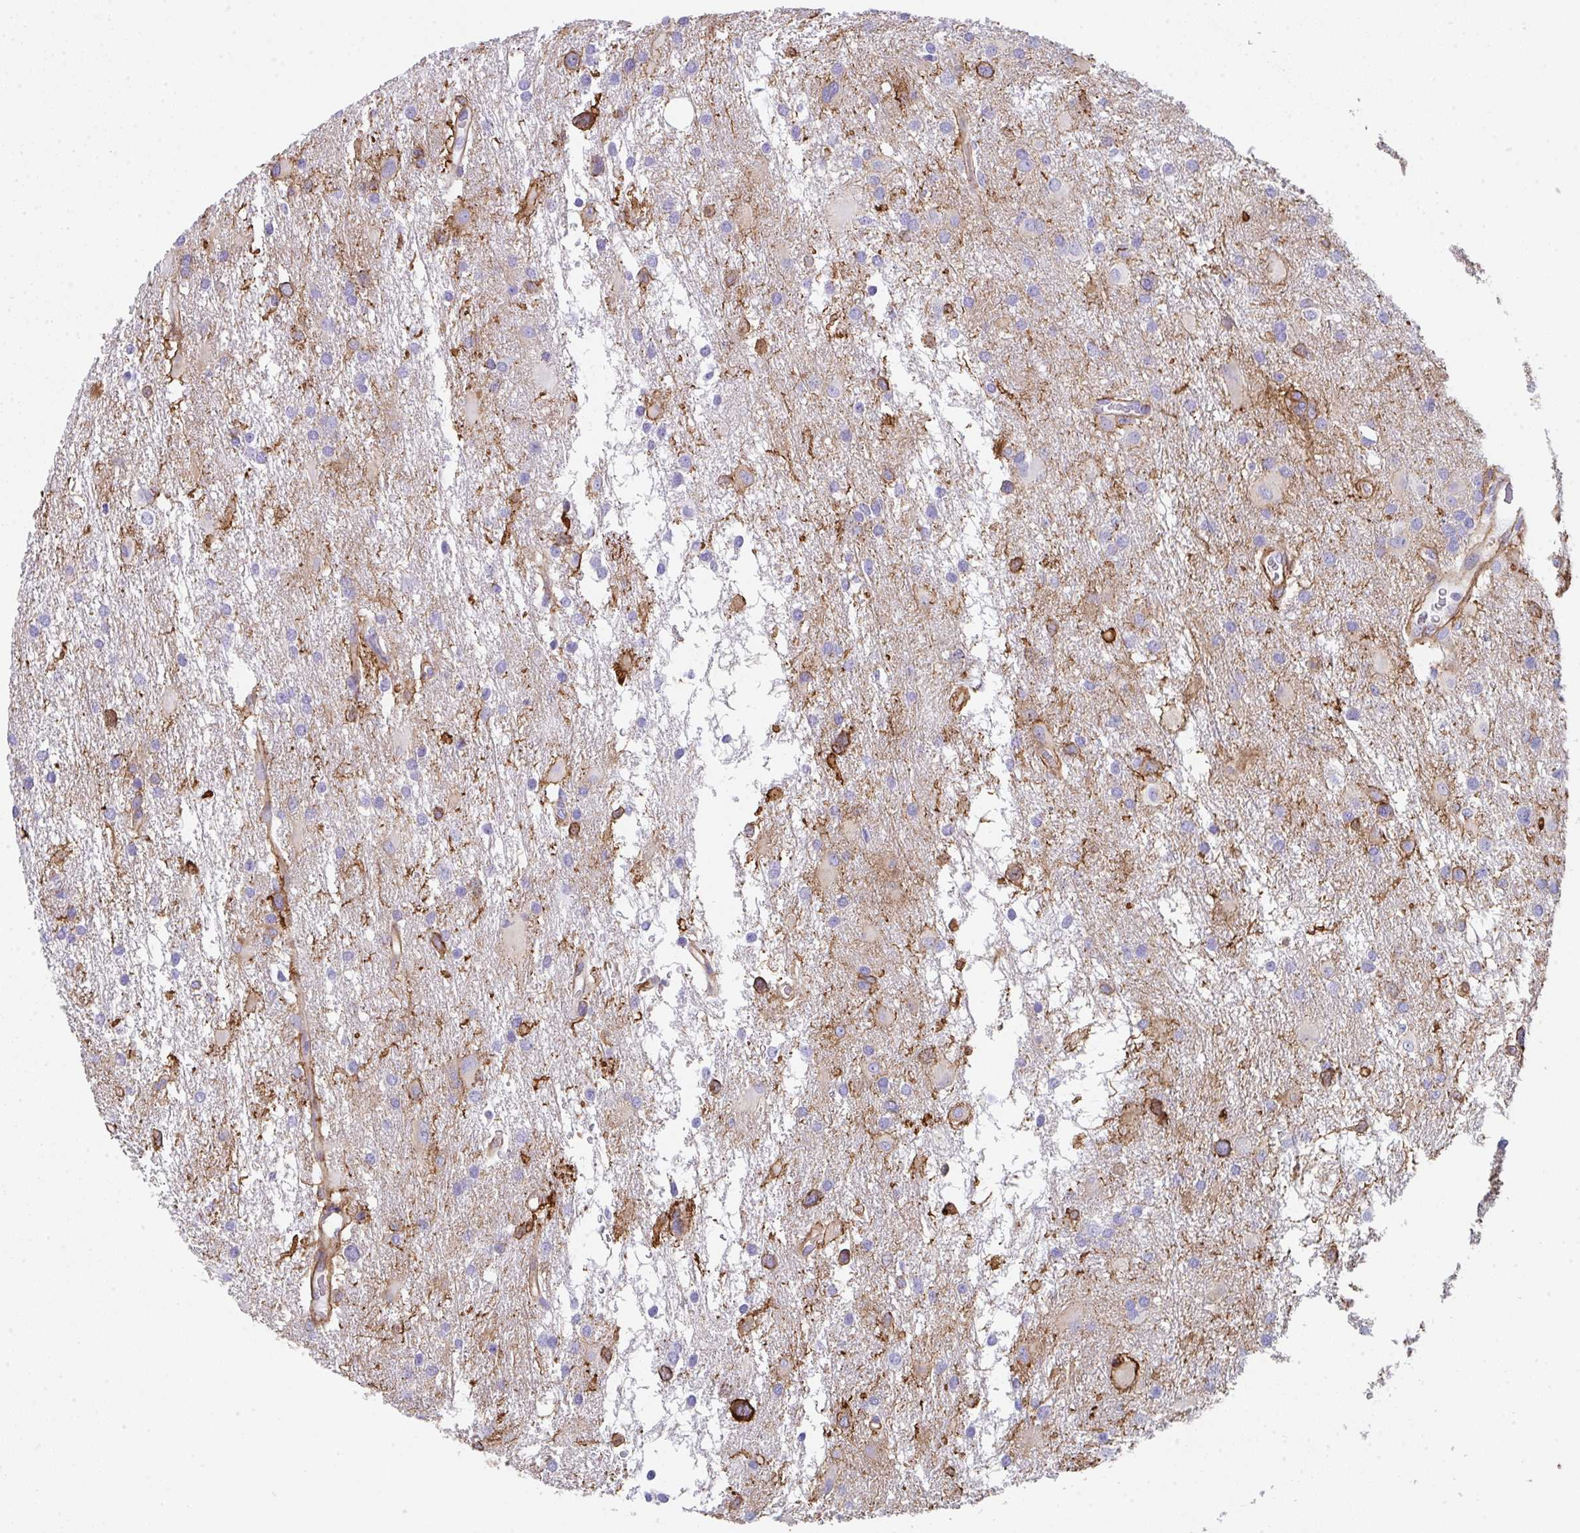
{"staining": {"intensity": "moderate", "quantity": "<25%", "location": "cytoplasmic/membranous"}, "tissue": "glioma", "cell_type": "Tumor cells", "image_type": "cancer", "snomed": [{"axis": "morphology", "description": "Glioma, malignant, High grade"}, {"axis": "topography", "description": "Brain"}], "caption": "Tumor cells display low levels of moderate cytoplasmic/membranous staining in approximately <25% of cells in human glioma.", "gene": "DBN1", "patient": {"sex": "male", "age": 53}}